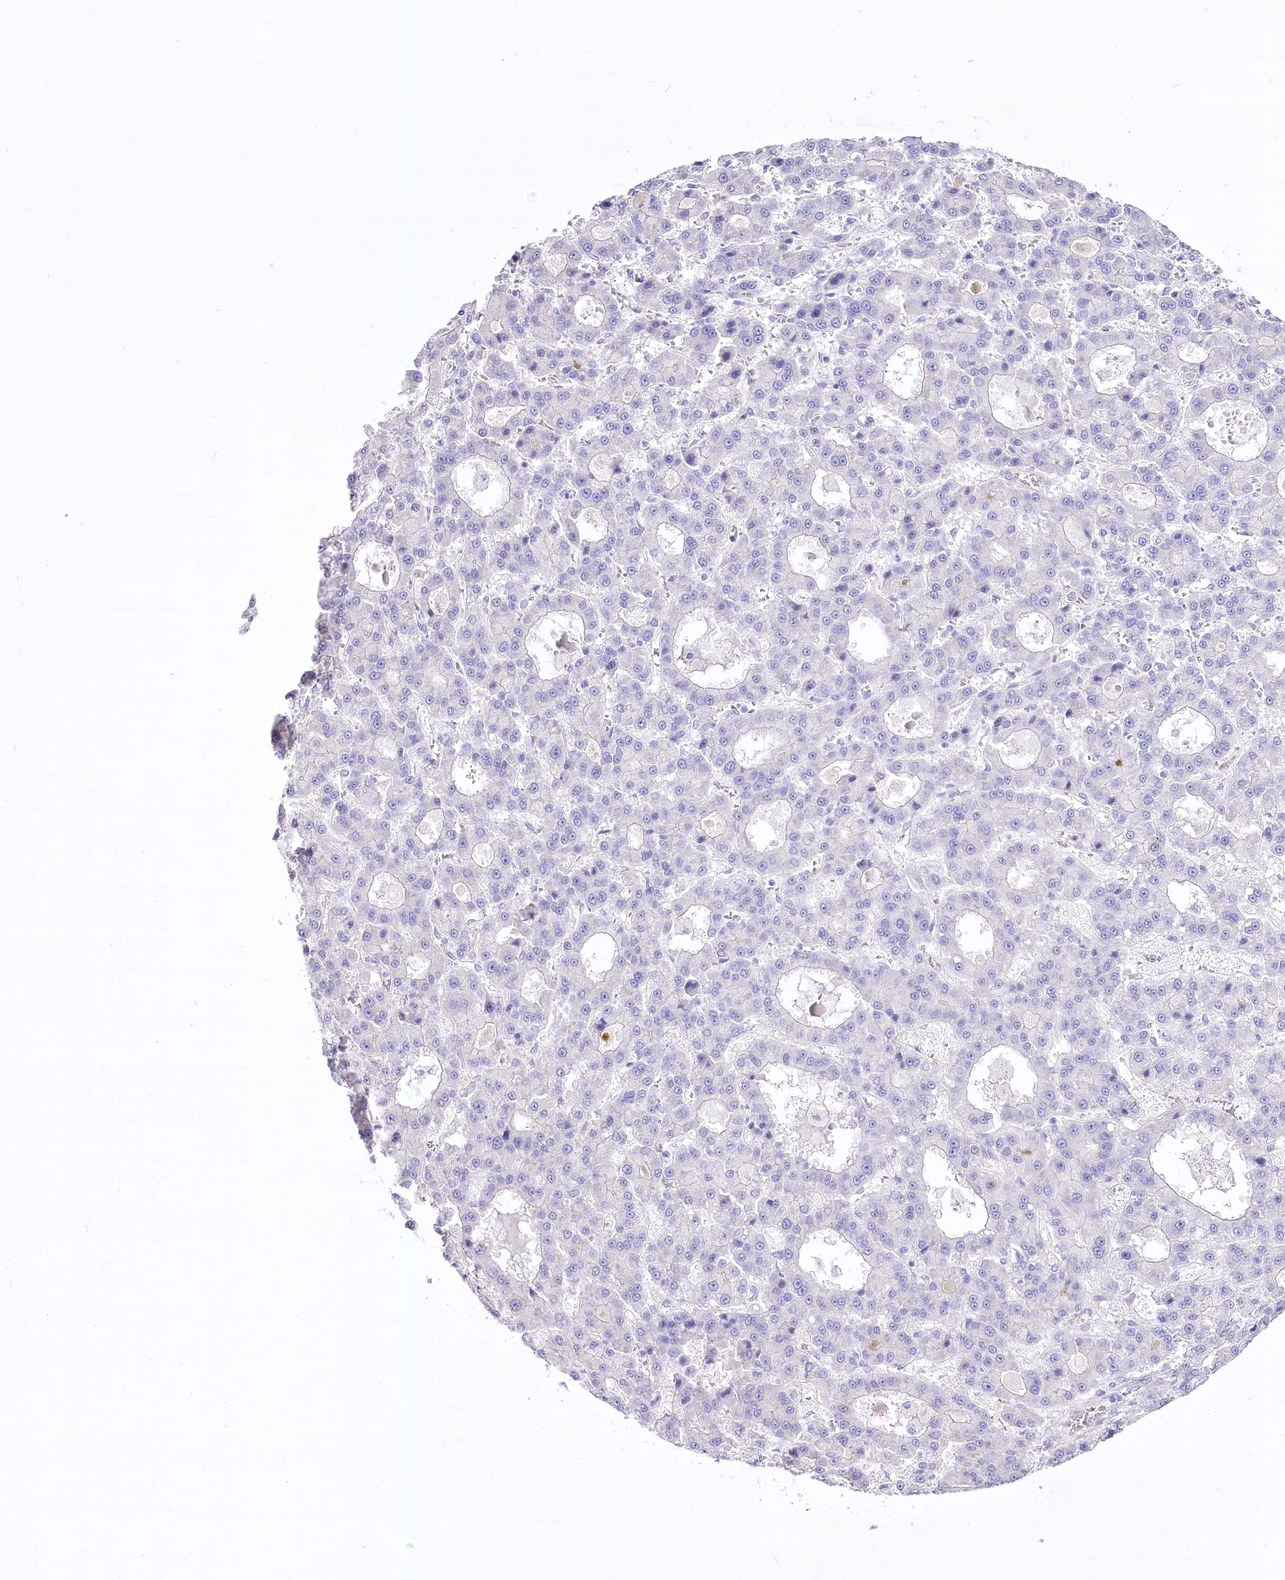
{"staining": {"intensity": "negative", "quantity": "none", "location": "none"}, "tissue": "liver cancer", "cell_type": "Tumor cells", "image_type": "cancer", "snomed": [{"axis": "morphology", "description": "Carcinoma, Hepatocellular, NOS"}, {"axis": "topography", "description": "Liver"}], "caption": "Immunohistochemistry image of neoplastic tissue: liver cancer stained with DAB (3,3'-diaminobenzidine) displays no significant protein positivity in tumor cells. The staining was performed using DAB (3,3'-diaminobenzidine) to visualize the protein expression in brown, while the nuclei were stained in blue with hematoxylin (Magnification: 20x).", "gene": "LRRC34", "patient": {"sex": "male", "age": 70}}